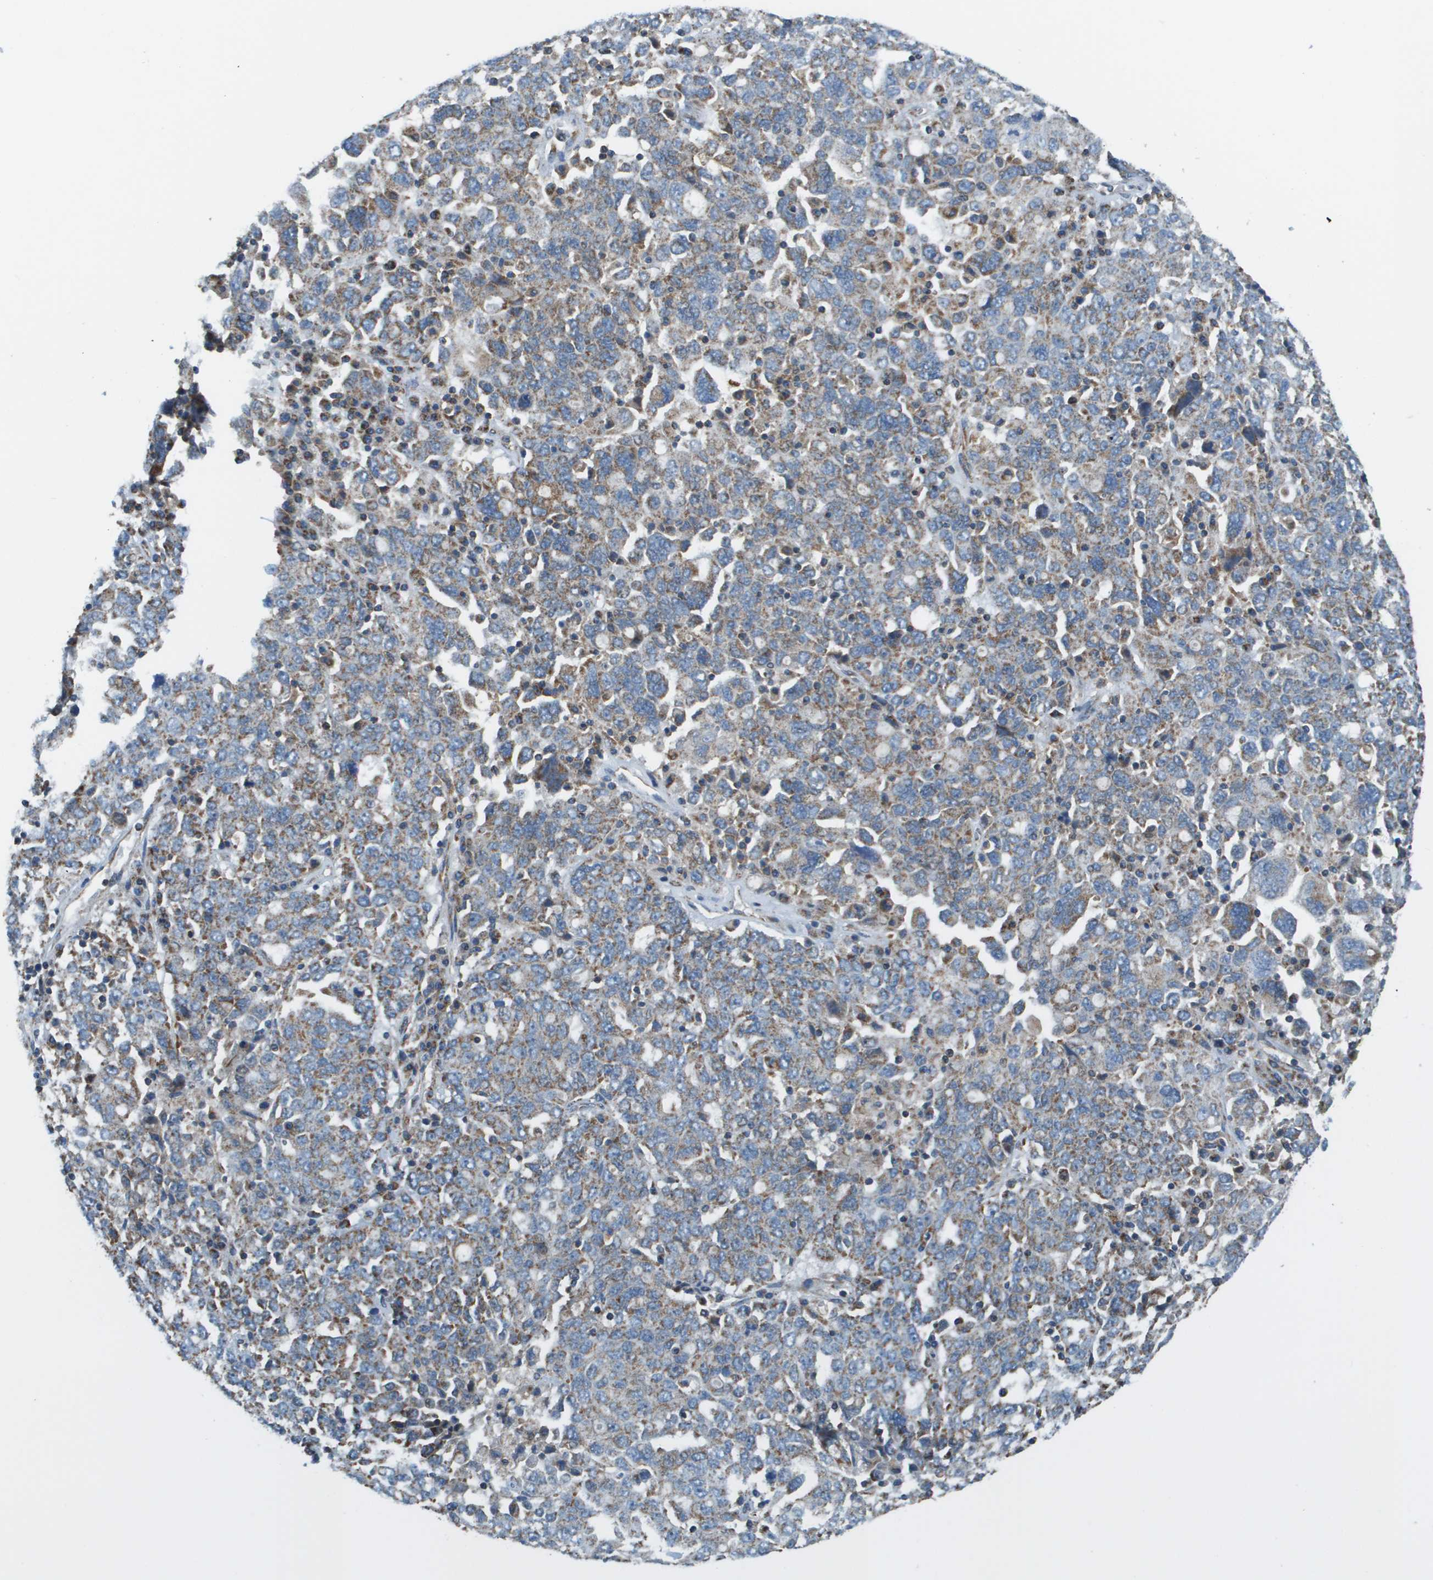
{"staining": {"intensity": "moderate", "quantity": ">75%", "location": "cytoplasmic/membranous"}, "tissue": "ovarian cancer", "cell_type": "Tumor cells", "image_type": "cancer", "snomed": [{"axis": "morphology", "description": "Carcinoma, endometroid"}, {"axis": "topography", "description": "Ovary"}], "caption": "A medium amount of moderate cytoplasmic/membranous staining is present in approximately >75% of tumor cells in ovarian cancer (endometroid carcinoma) tissue. The protein of interest is shown in brown color, while the nuclei are stained blue.", "gene": "TAOK3", "patient": {"sex": "female", "age": 62}}